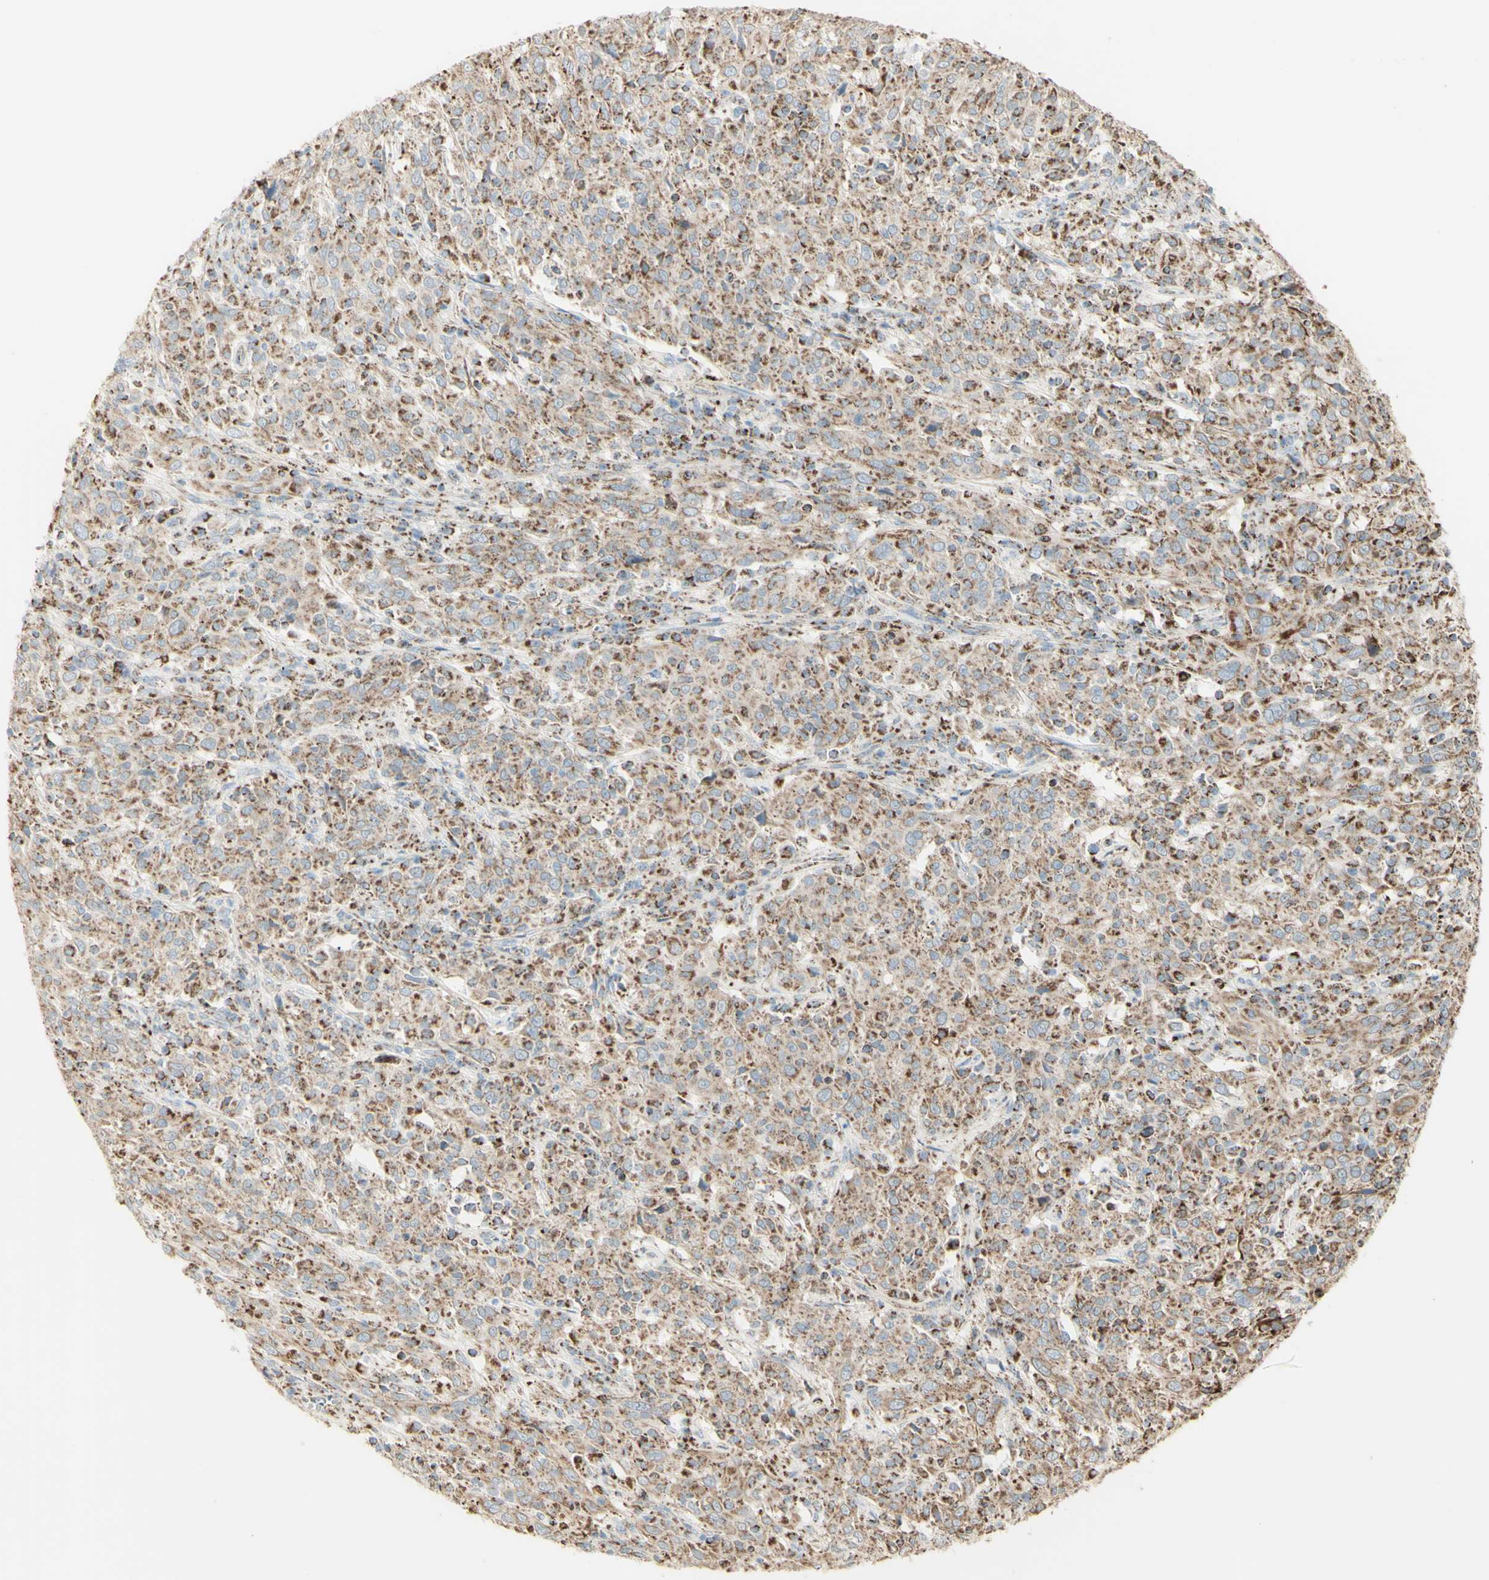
{"staining": {"intensity": "moderate", "quantity": ">75%", "location": "cytoplasmic/membranous"}, "tissue": "cervical cancer", "cell_type": "Tumor cells", "image_type": "cancer", "snomed": [{"axis": "morphology", "description": "Squamous cell carcinoma, NOS"}, {"axis": "topography", "description": "Cervix"}], "caption": "A micrograph of human squamous cell carcinoma (cervical) stained for a protein reveals moderate cytoplasmic/membranous brown staining in tumor cells.", "gene": "LETM1", "patient": {"sex": "female", "age": 46}}